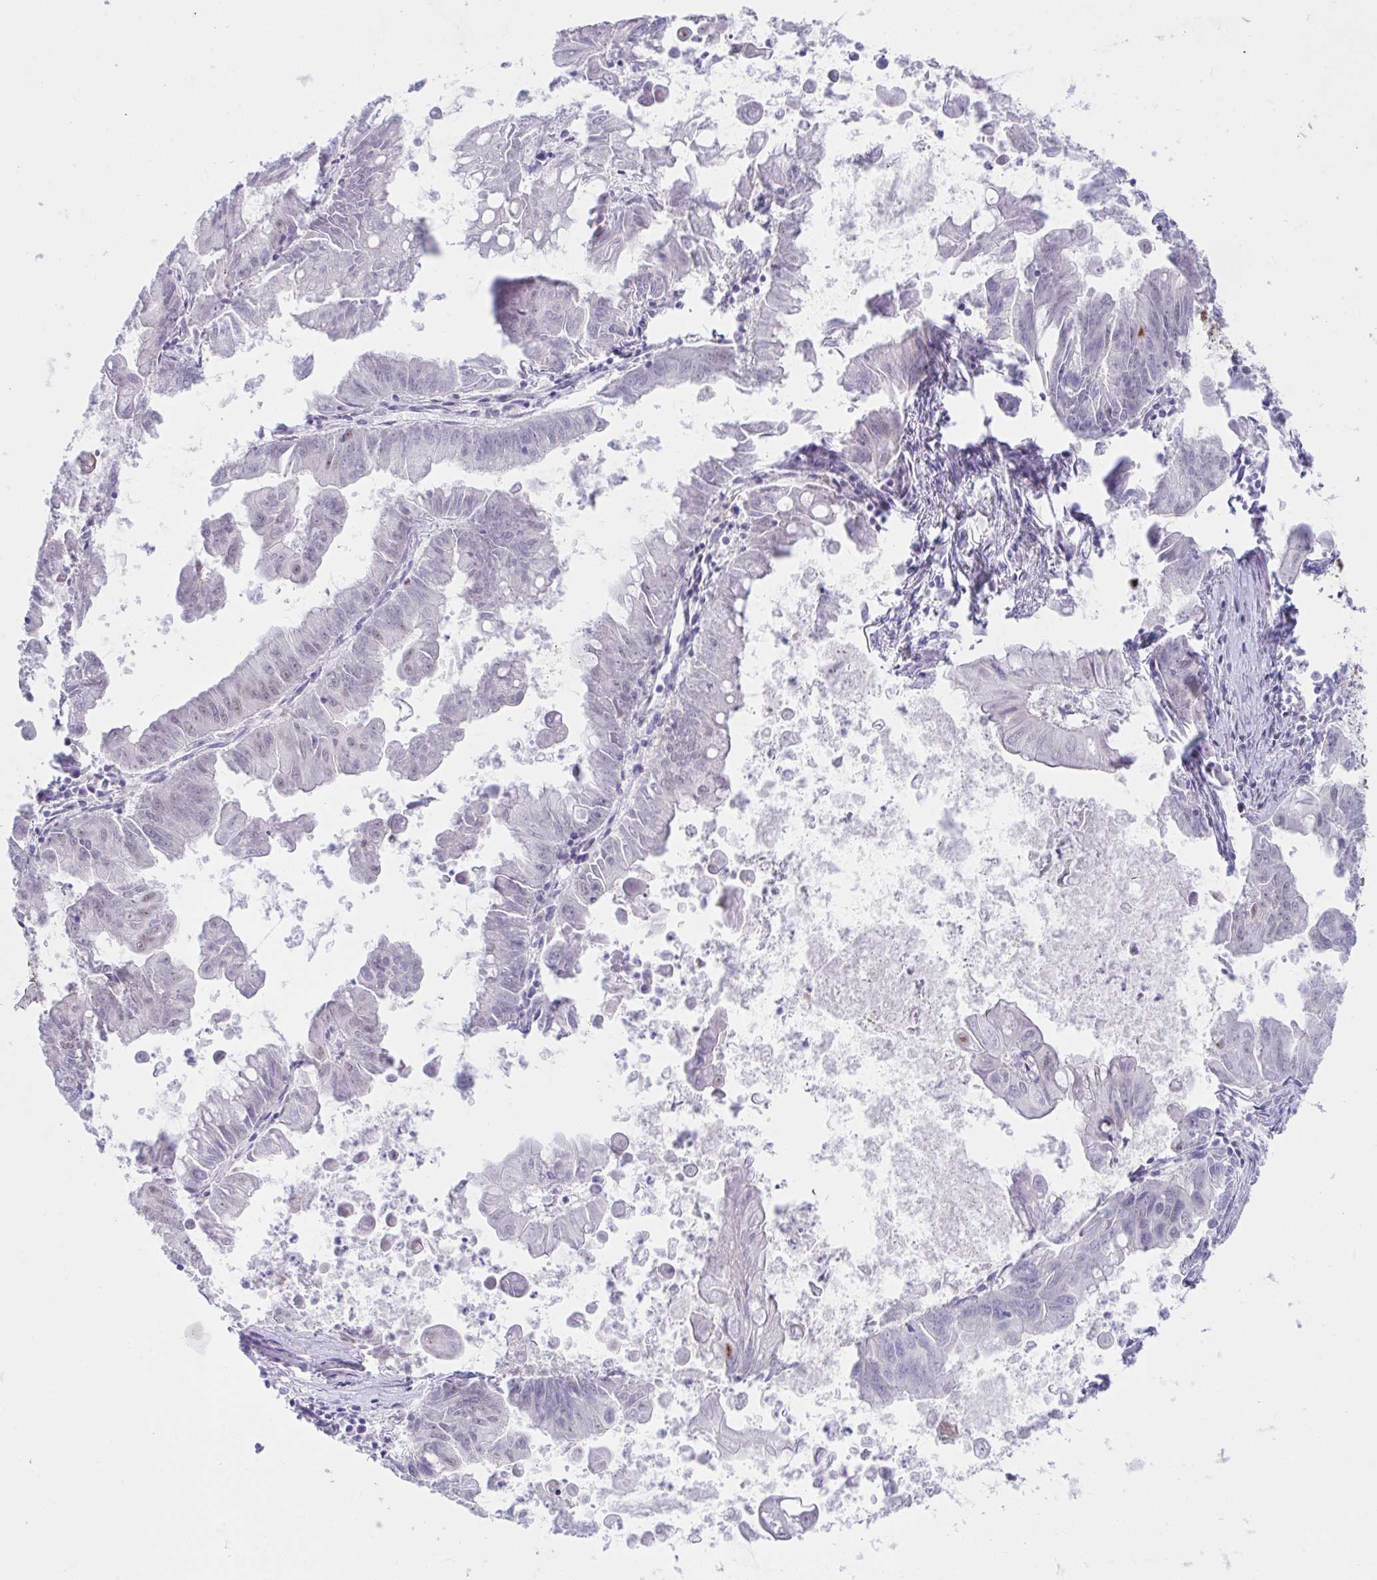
{"staining": {"intensity": "moderate", "quantity": "<25%", "location": "nuclear"}, "tissue": "stomach cancer", "cell_type": "Tumor cells", "image_type": "cancer", "snomed": [{"axis": "morphology", "description": "Adenocarcinoma, NOS"}, {"axis": "topography", "description": "Stomach, upper"}], "caption": "Tumor cells exhibit moderate nuclear expression in about <25% of cells in stomach cancer. The protein is stained brown, and the nuclei are stained in blue (DAB (3,3'-diaminobenzidine) IHC with brightfield microscopy, high magnification).", "gene": "IKZF2", "patient": {"sex": "male", "age": 80}}